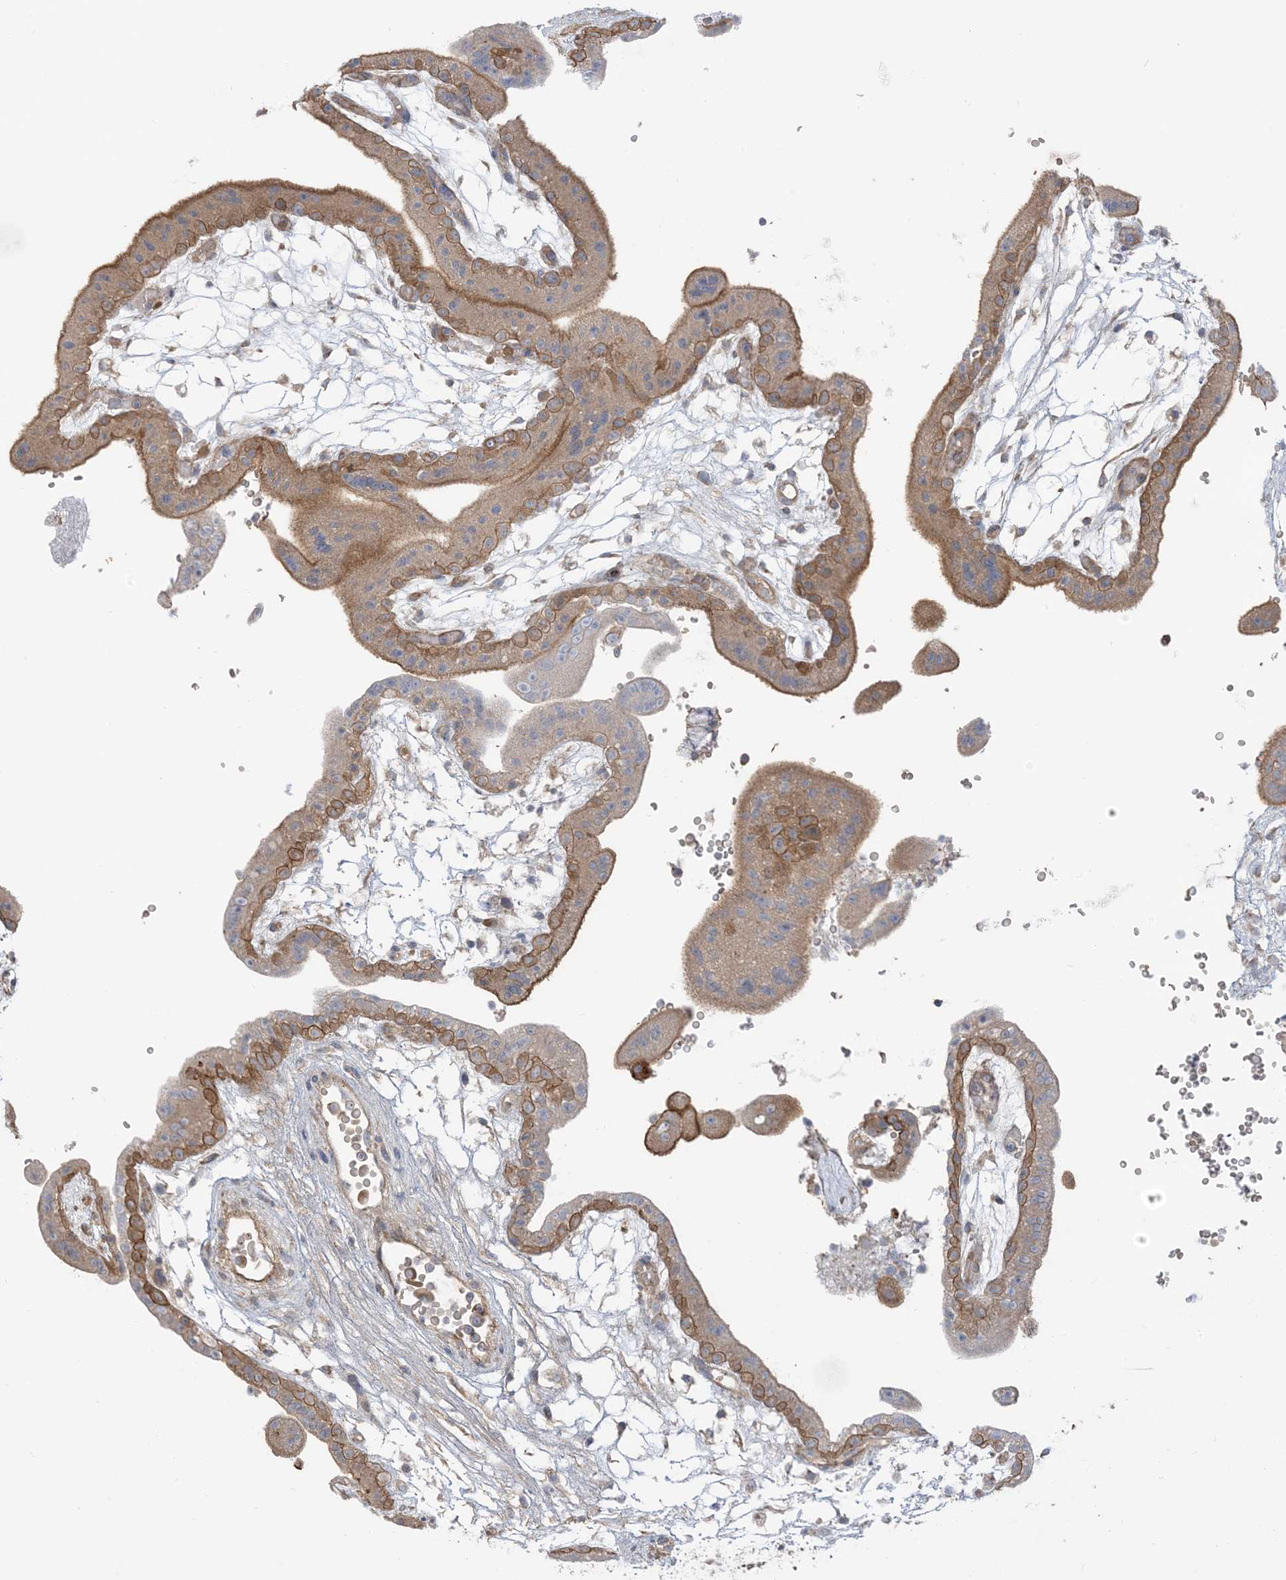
{"staining": {"intensity": "moderate", "quantity": ">75%", "location": "cytoplasmic/membranous"}, "tissue": "placenta", "cell_type": "Trophoblastic cells", "image_type": "normal", "snomed": [{"axis": "morphology", "description": "Normal tissue, NOS"}, {"axis": "topography", "description": "Placenta"}], "caption": "Immunohistochemical staining of unremarkable human placenta exhibits medium levels of moderate cytoplasmic/membranous positivity in approximately >75% of trophoblastic cells.", "gene": "ICMT", "patient": {"sex": "female", "age": 18}}